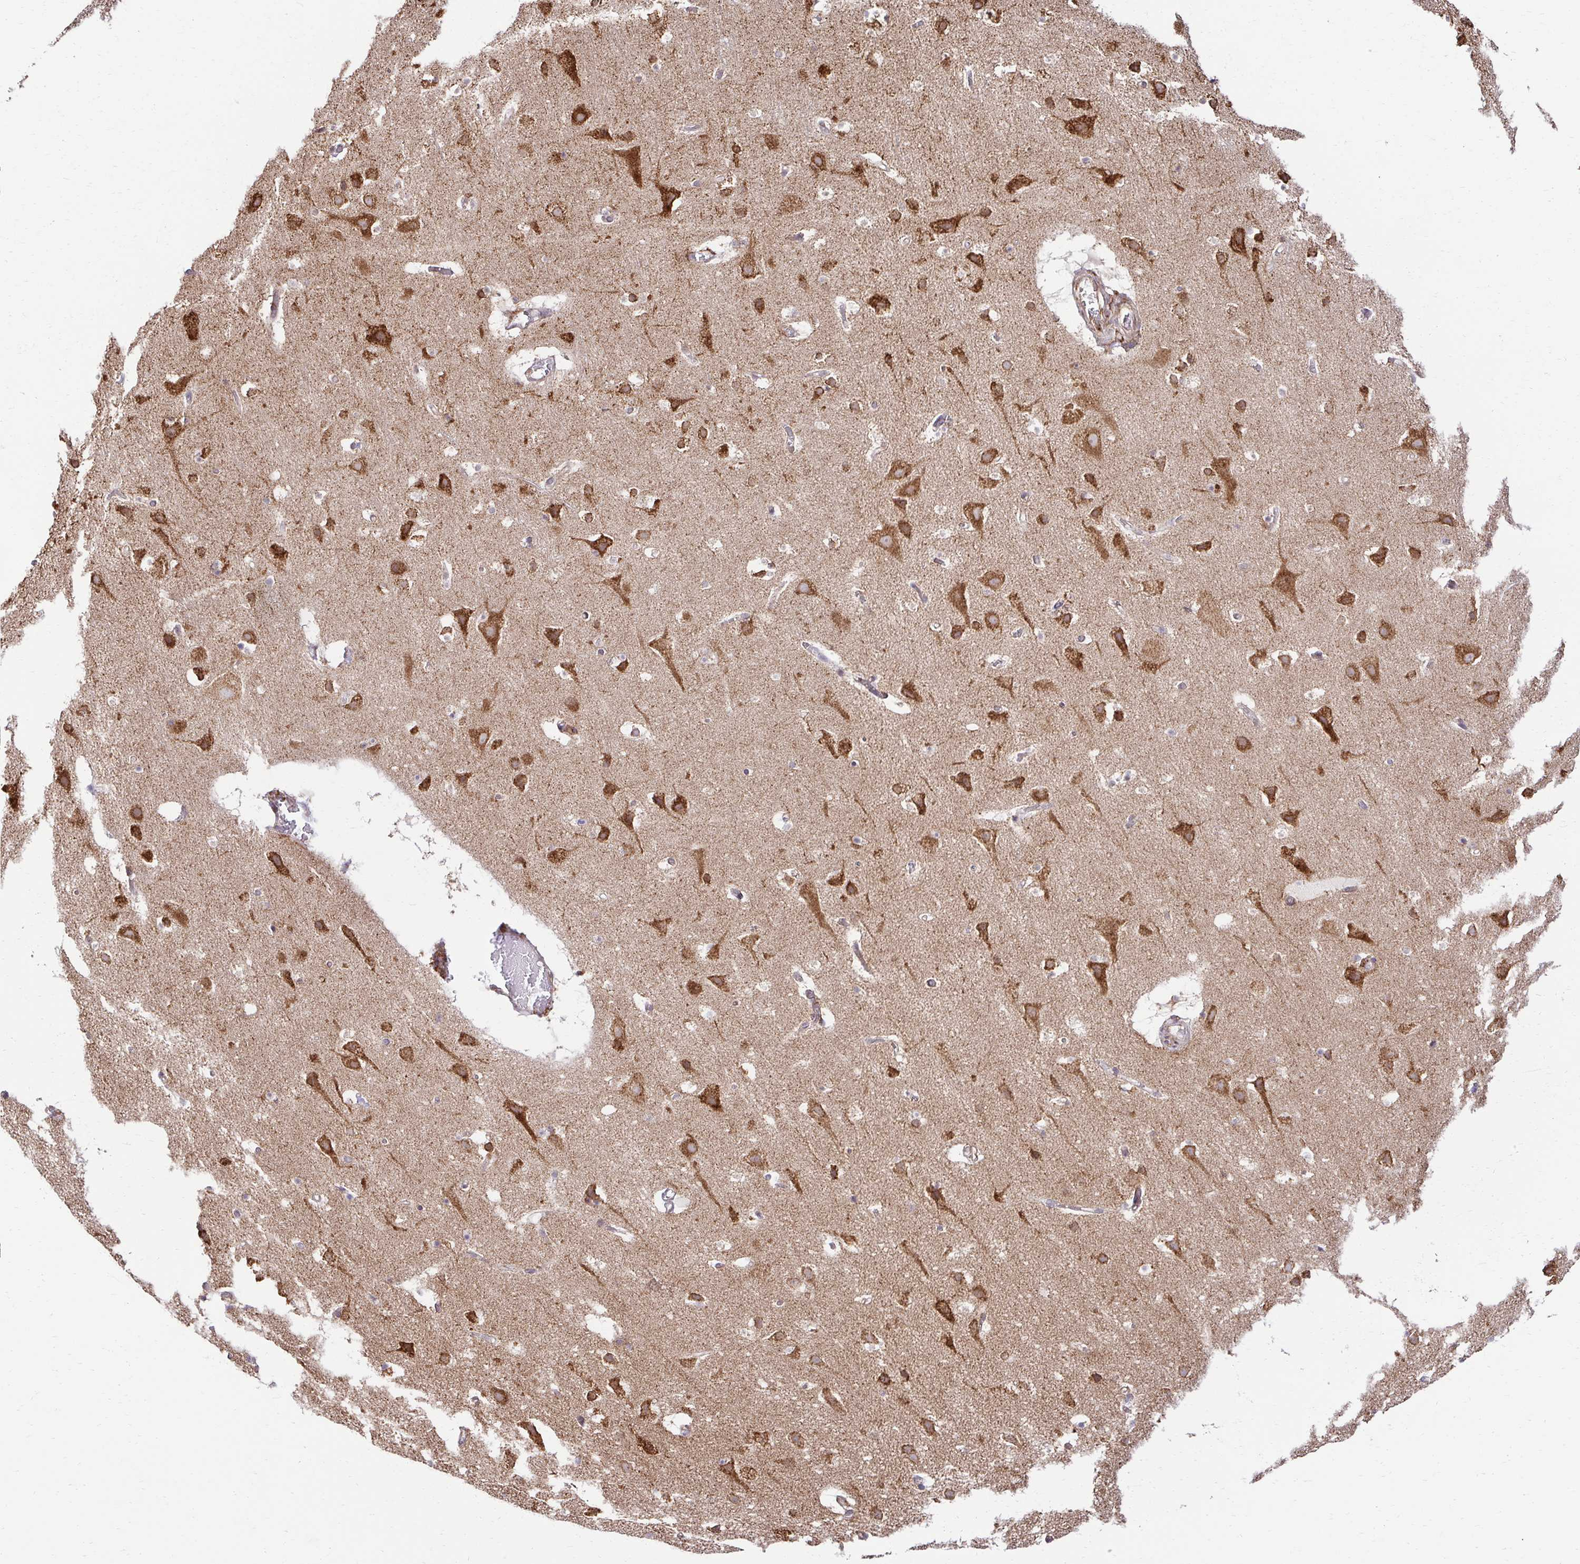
{"staining": {"intensity": "moderate", "quantity": ">75%", "location": "cytoplasmic/membranous"}, "tissue": "cerebral cortex", "cell_type": "Endothelial cells", "image_type": "normal", "snomed": [{"axis": "morphology", "description": "Normal tissue, NOS"}, {"axis": "topography", "description": "Cerebral cortex"}], "caption": "Benign cerebral cortex demonstrates moderate cytoplasmic/membranous positivity in about >75% of endothelial cells.", "gene": "HPS1", "patient": {"sex": "female", "age": 42}}